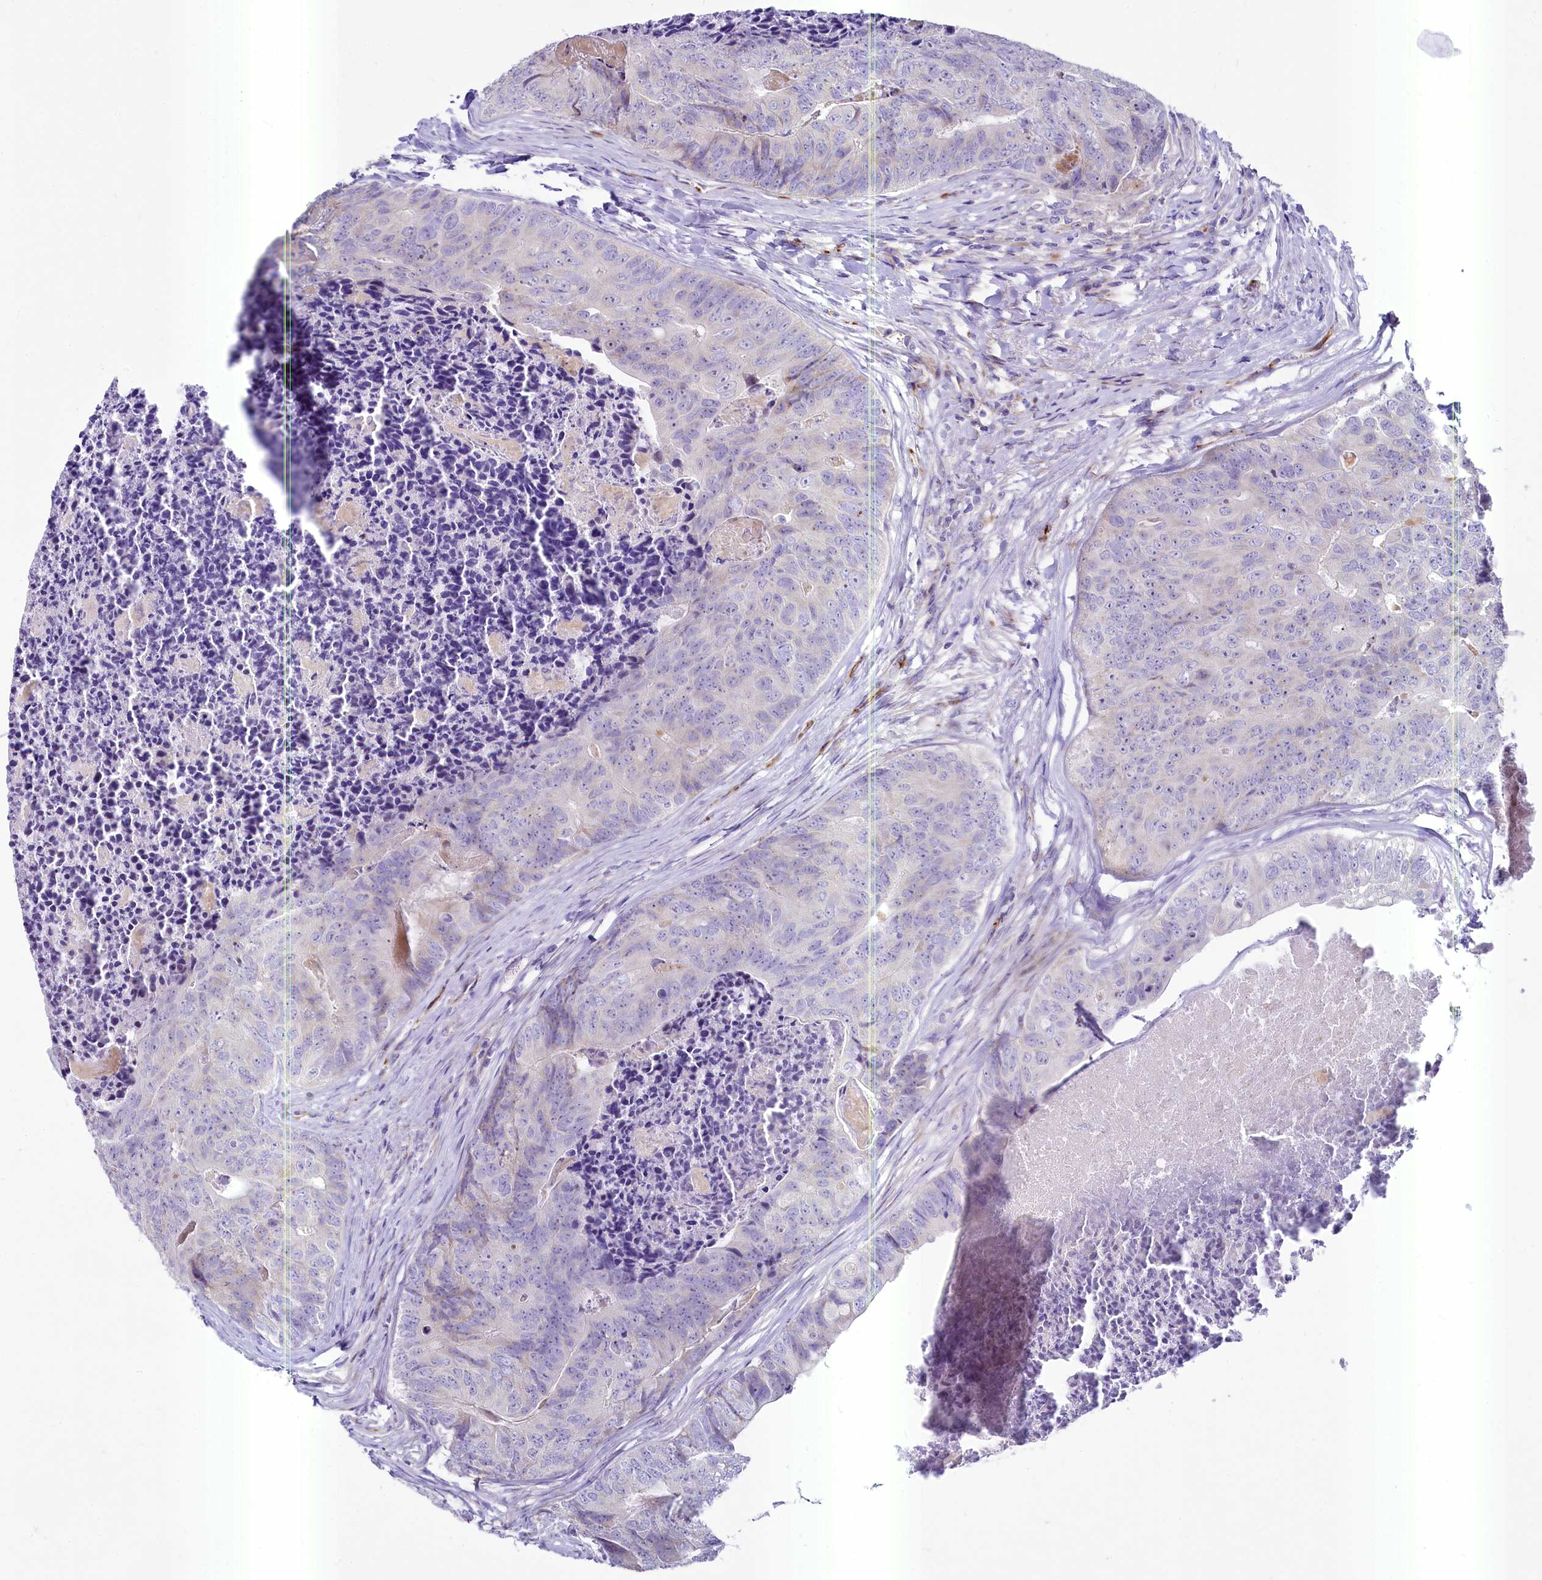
{"staining": {"intensity": "negative", "quantity": "none", "location": "none"}, "tissue": "colorectal cancer", "cell_type": "Tumor cells", "image_type": "cancer", "snomed": [{"axis": "morphology", "description": "Adenocarcinoma, NOS"}, {"axis": "topography", "description": "Colon"}], "caption": "Protein analysis of colorectal cancer (adenocarcinoma) reveals no significant positivity in tumor cells.", "gene": "SH3TC2", "patient": {"sex": "female", "age": 67}}